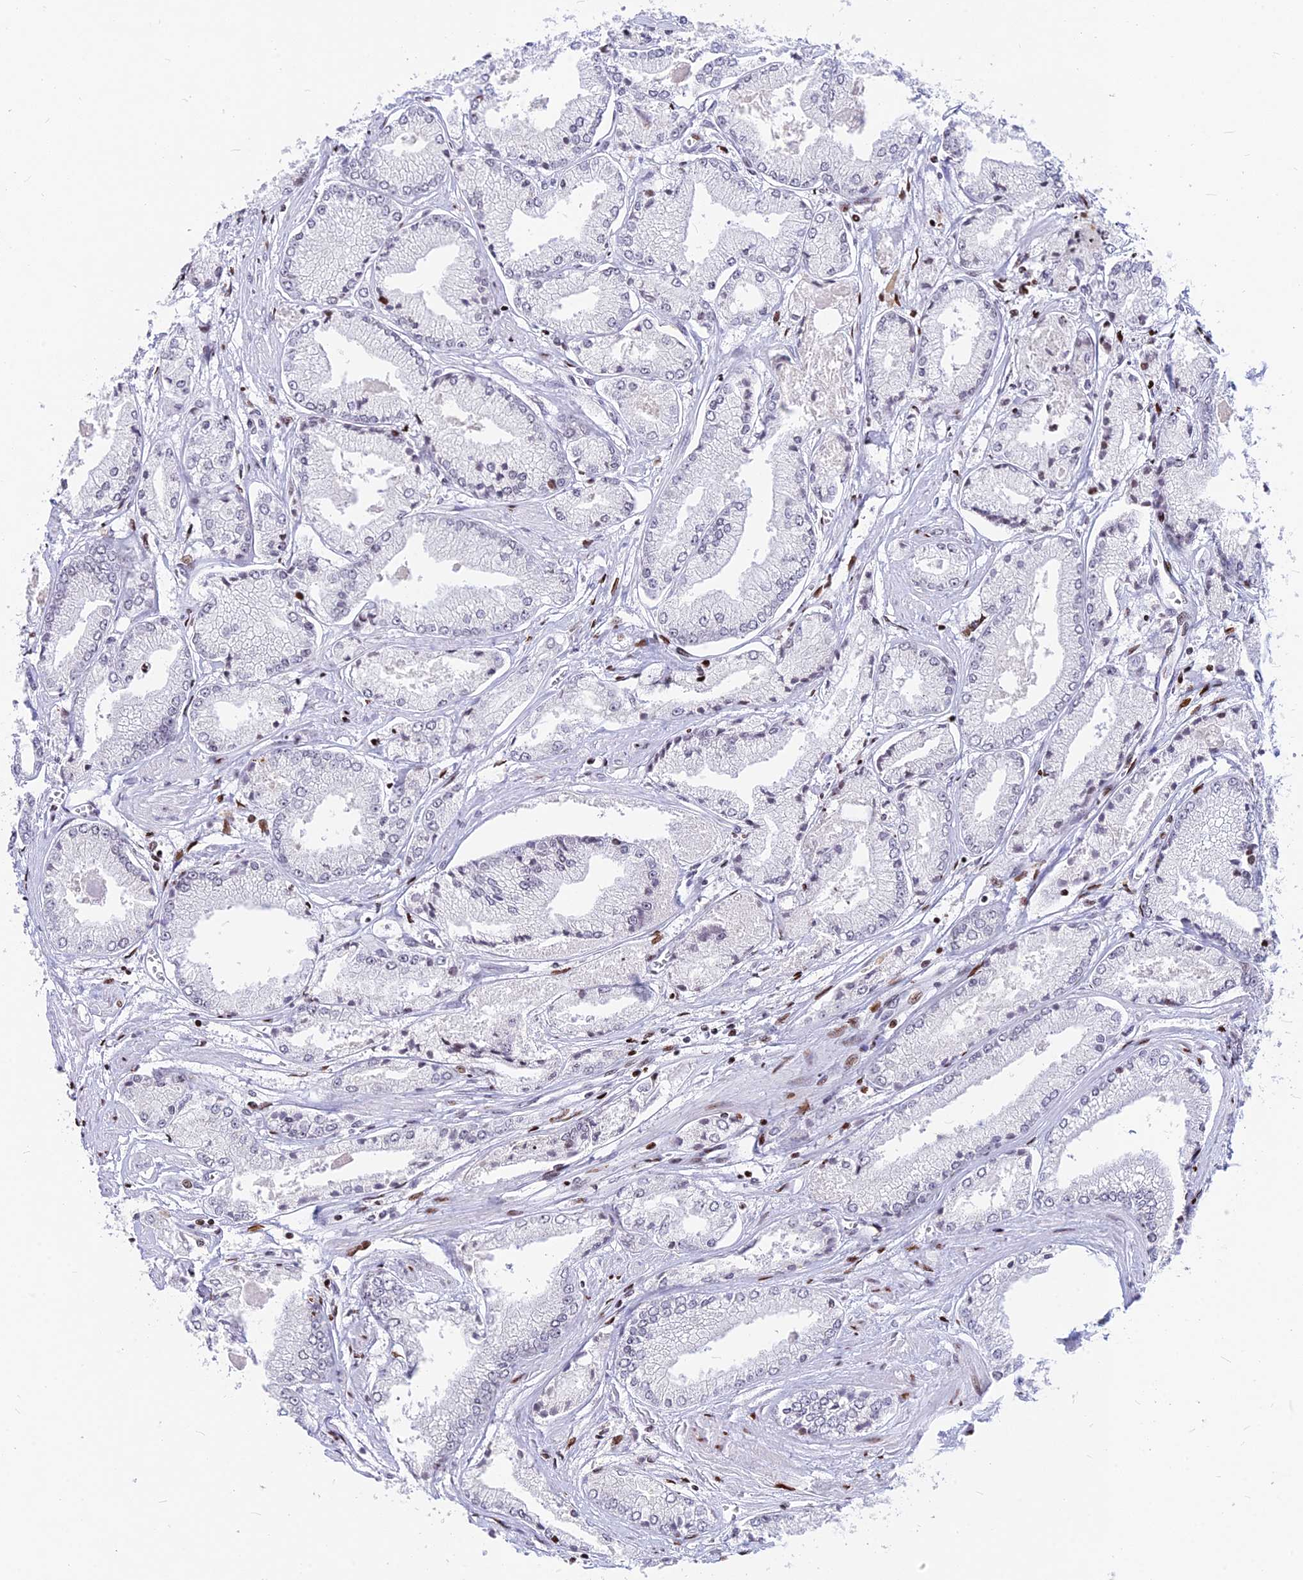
{"staining": {"intensity": "negative", "quantity": "none", "location": "none"}, "tissue": "prostate cancer", "cell_type": "Tumor cells", "image_type": "cancer", "snomed": [{"axis": "morphology", "description": "Adenocarcinoma, Low grade"}, {"axis": "topography", "description": "Prostate"}], "caption": "Tumor cells are negative for brown protein staining in prostate cancer.", "gene": "PRPS1", "patient": {"sex": "male", "age": 60}}